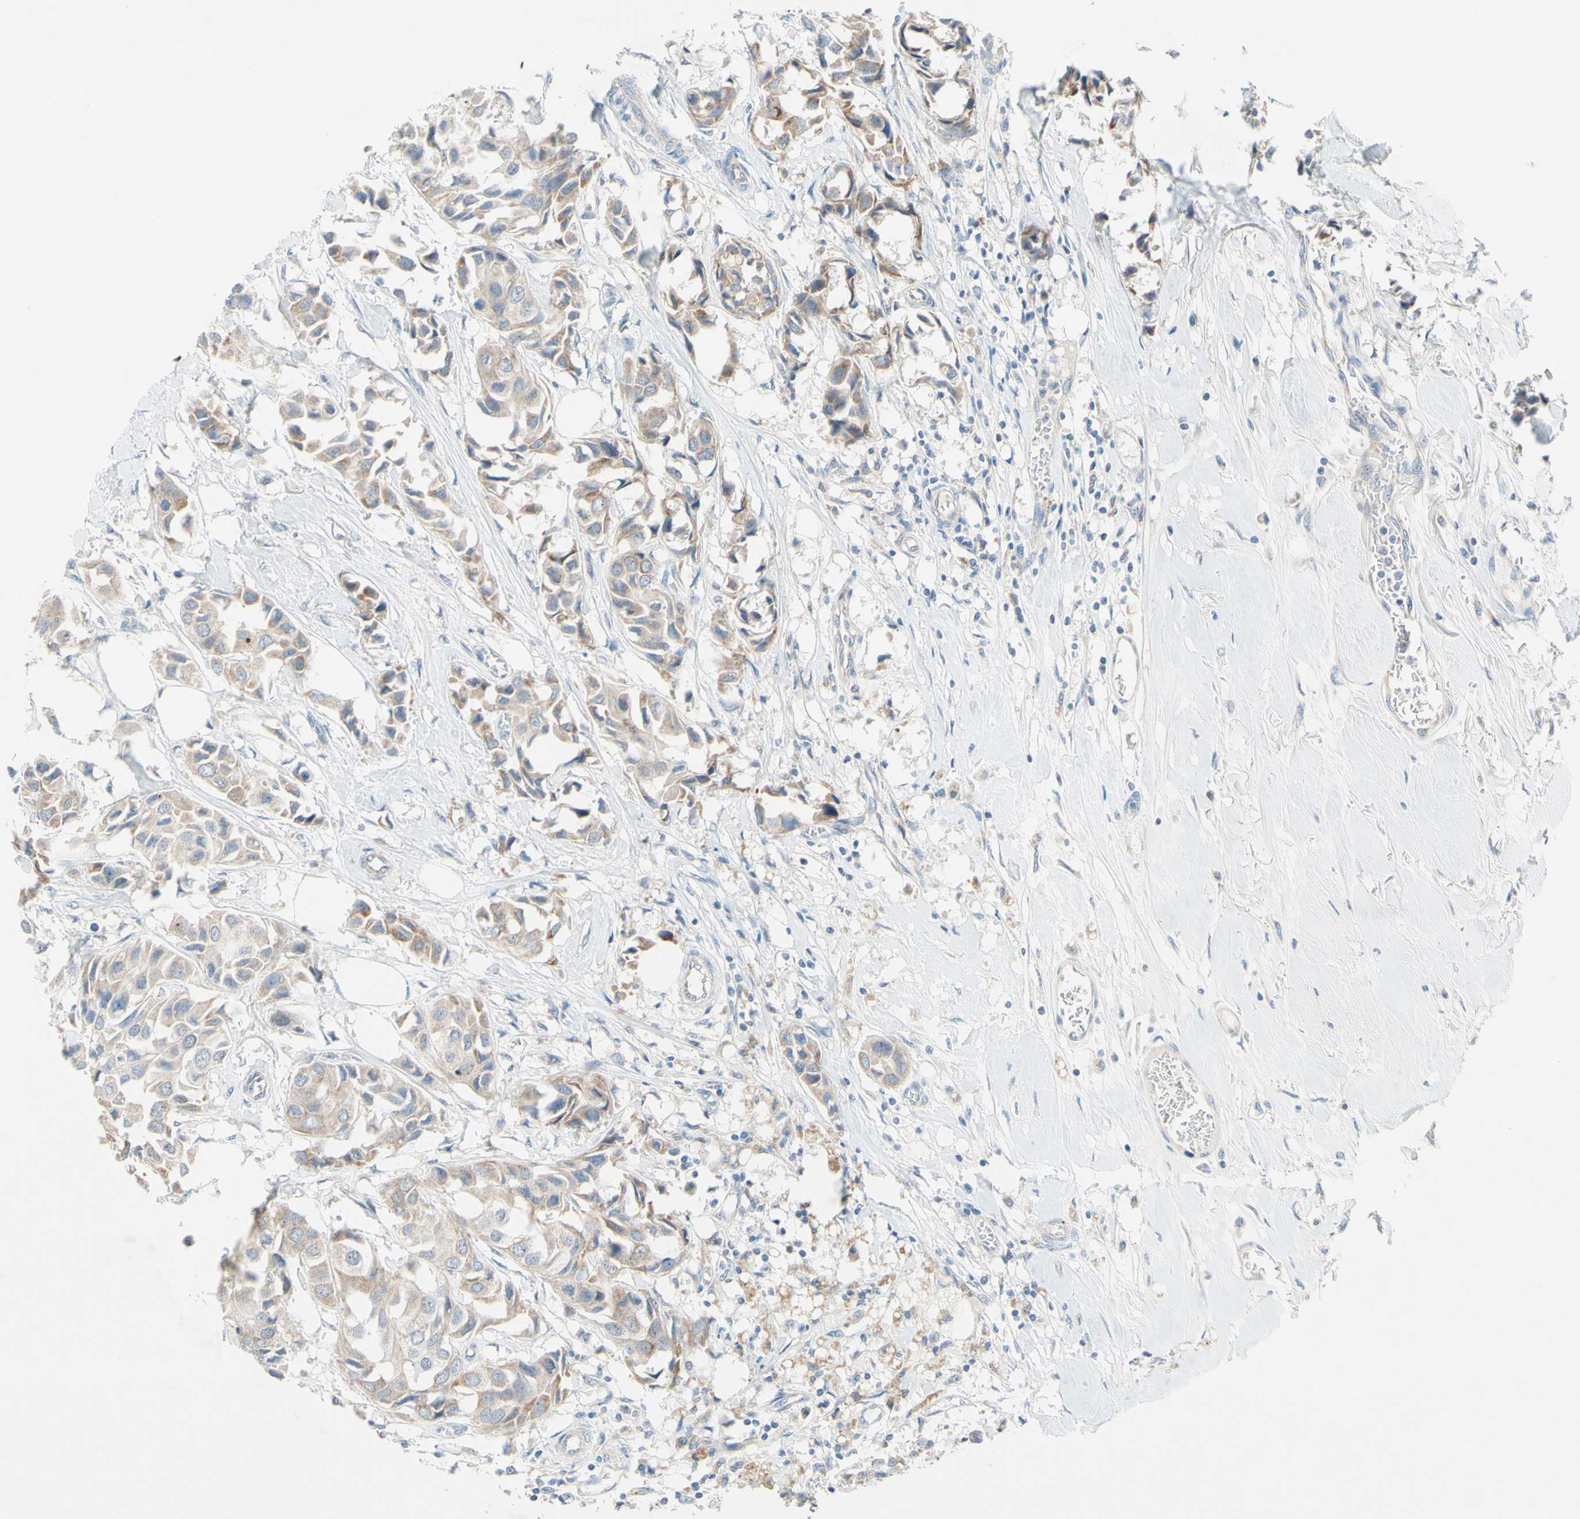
{"staining": {"intensity": "weak", "quantity": ">75%", "location": "cytoplasmic/membranous"}, "tissue": "breast cancer", "cell_type": "Tumor cells", "image_type": "cancer", "snomed": [{"axis": "morphology", "description": "Duct carcinoma"}, {"axis": "topography", "description": "Breast"}], "caption": "A high-resolution histopathology image shows immunohistochemistry (IHC) staining of breast cancer (invasive ductal carcinoma), which reveals weak cytoplasmic/membranous expression in about >75% of tumor cells.", "gene": "MFF", "patient": {"sex": "female", "age": 80}}